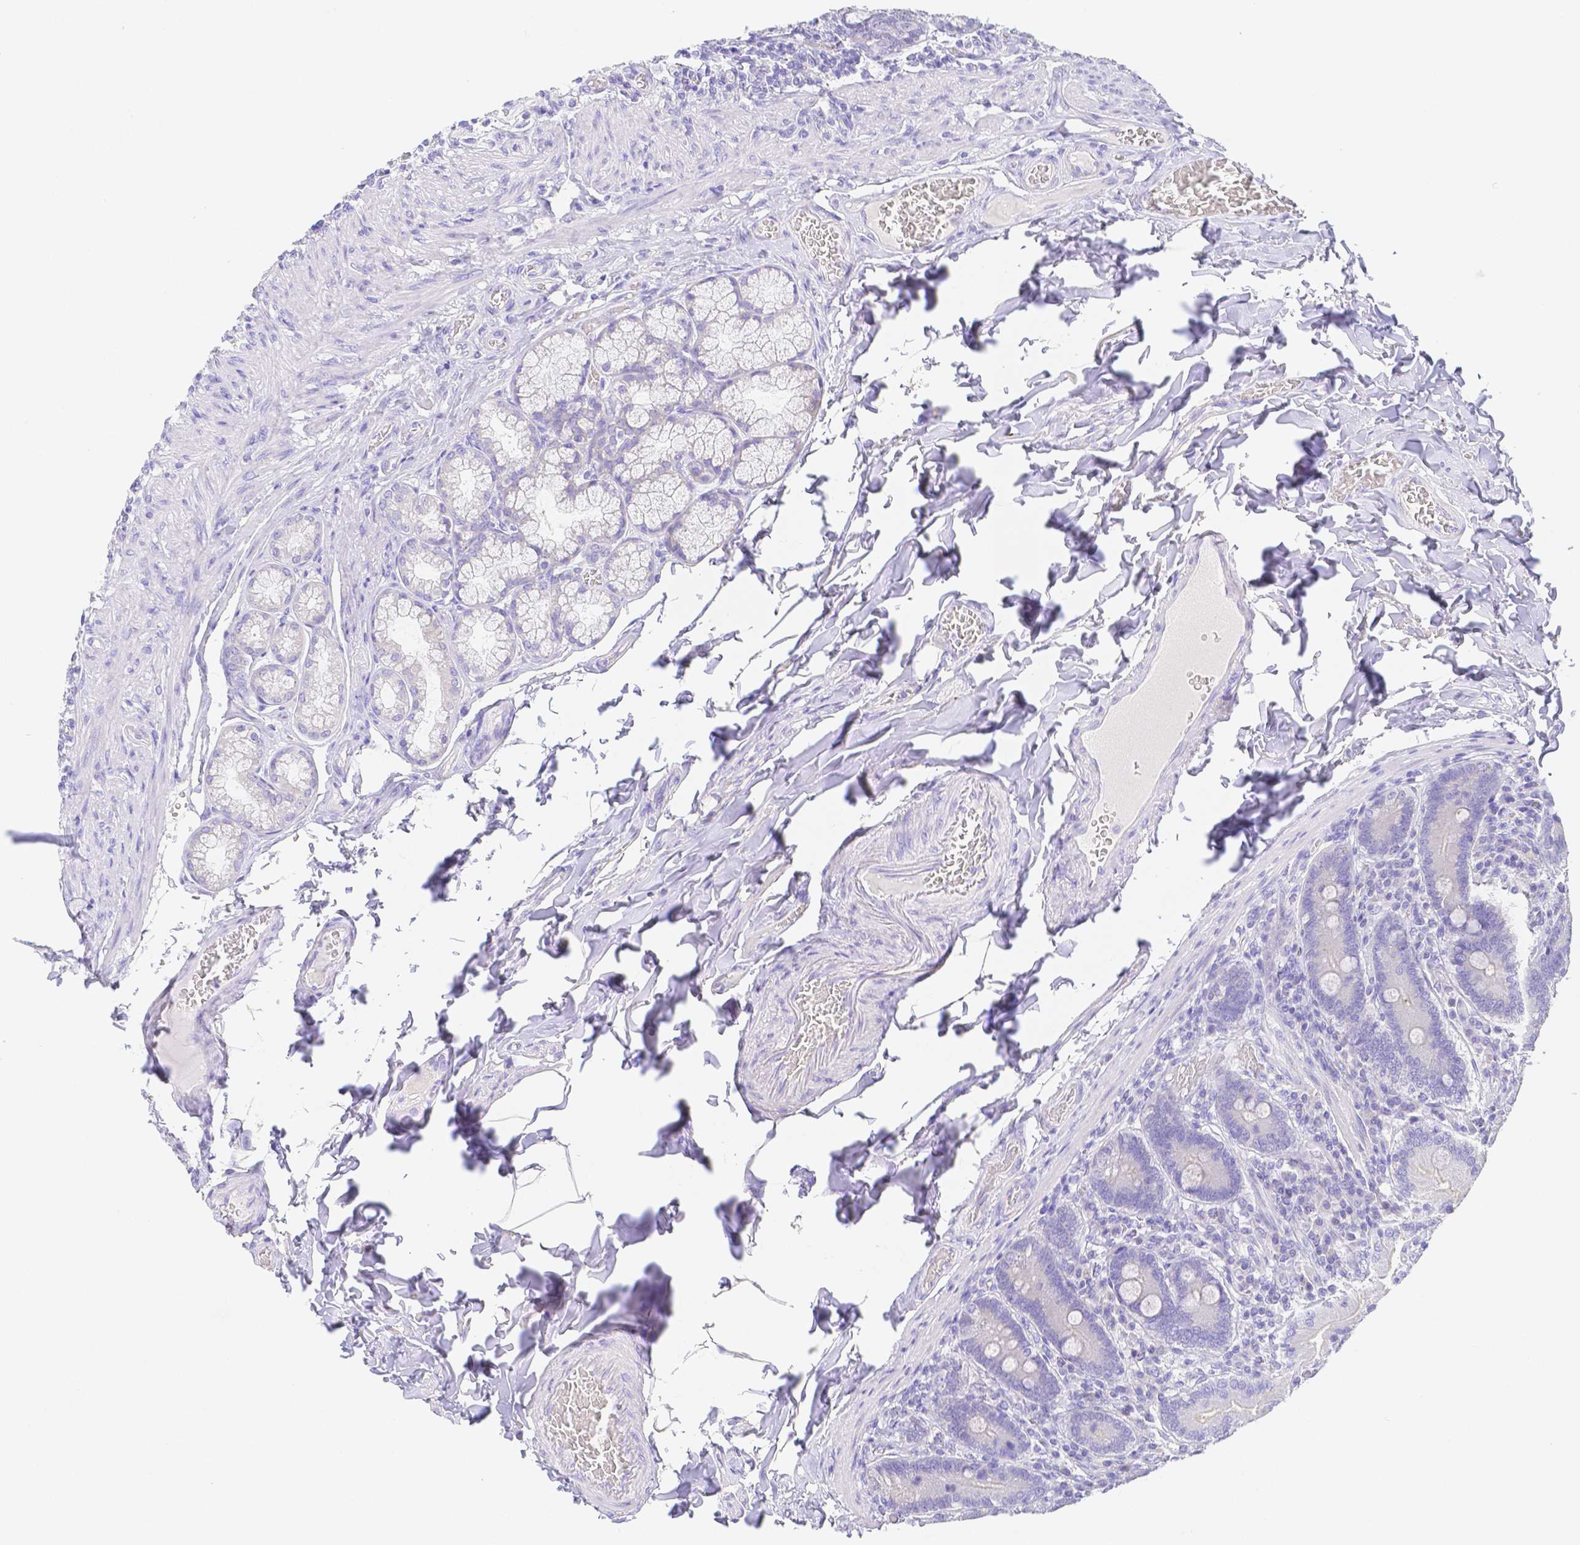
{"staining": {"intensity": "negative", "quantity": "none", "location": "none"}, "tissue": "duodenum", "cell_type": "Glandular cells", "image_type": "normal", "snomed": [{"axis": "morphology", "description": "Normal tissue, NOS"}, {"axis": "topography", "description": "Duodenum"}], "caption": "This micrograph is of benign duodenum stained with immunohistochemistry (IHC) to label a protein in brown with the nuclei are counter-stained blue. There is no positivity in glandular cells. The staining is performed using DAB (3,3'-diaminobenzidine) brown chromogen with nuclei counter-stained in using hematoxylin.", "gene": "ZG16B", "patient": {"sex": "female", "age": 62}}